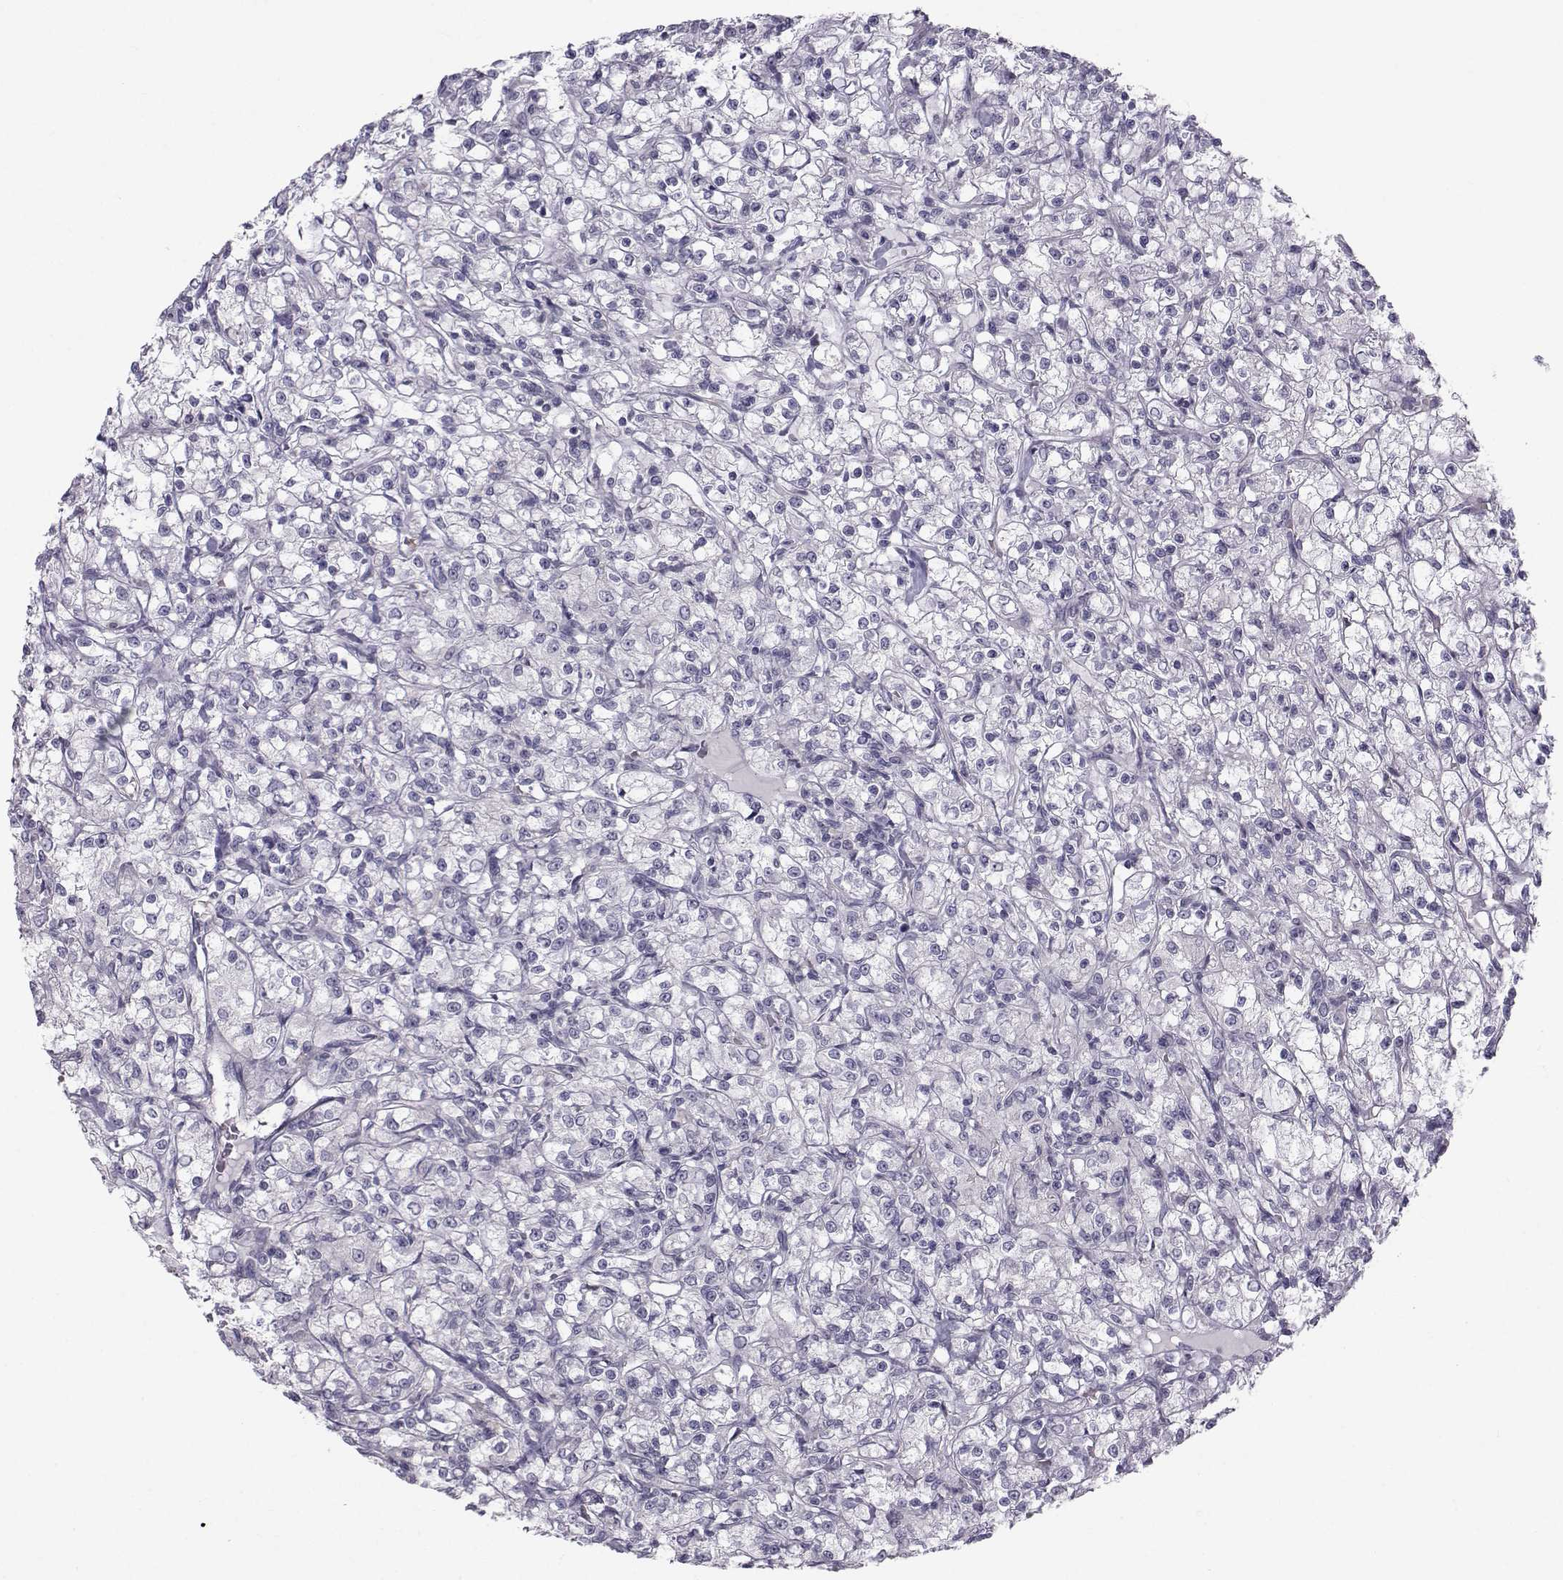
{"staining": {"intensity": "negative", "quantity": "none", "location": "none"}, "tissue": "renal cancer", "cell_type": "Tumor cells", "image_type": "cancer", "snomed": [{"axis": "morphology", "description": "Adenocarcinoma, NOS"}, {"axis": "topography", "description": "Kidney"}], "caption": "An immunohistochemistry (IHC) photomicrograph of renal cancer is shown. There is no staining in tumor cells of renal cancer. (DAB immunohistochemistry, high magnification).", "gene": "GARIN3", "patient": {"sex": "female", "age": 59}}